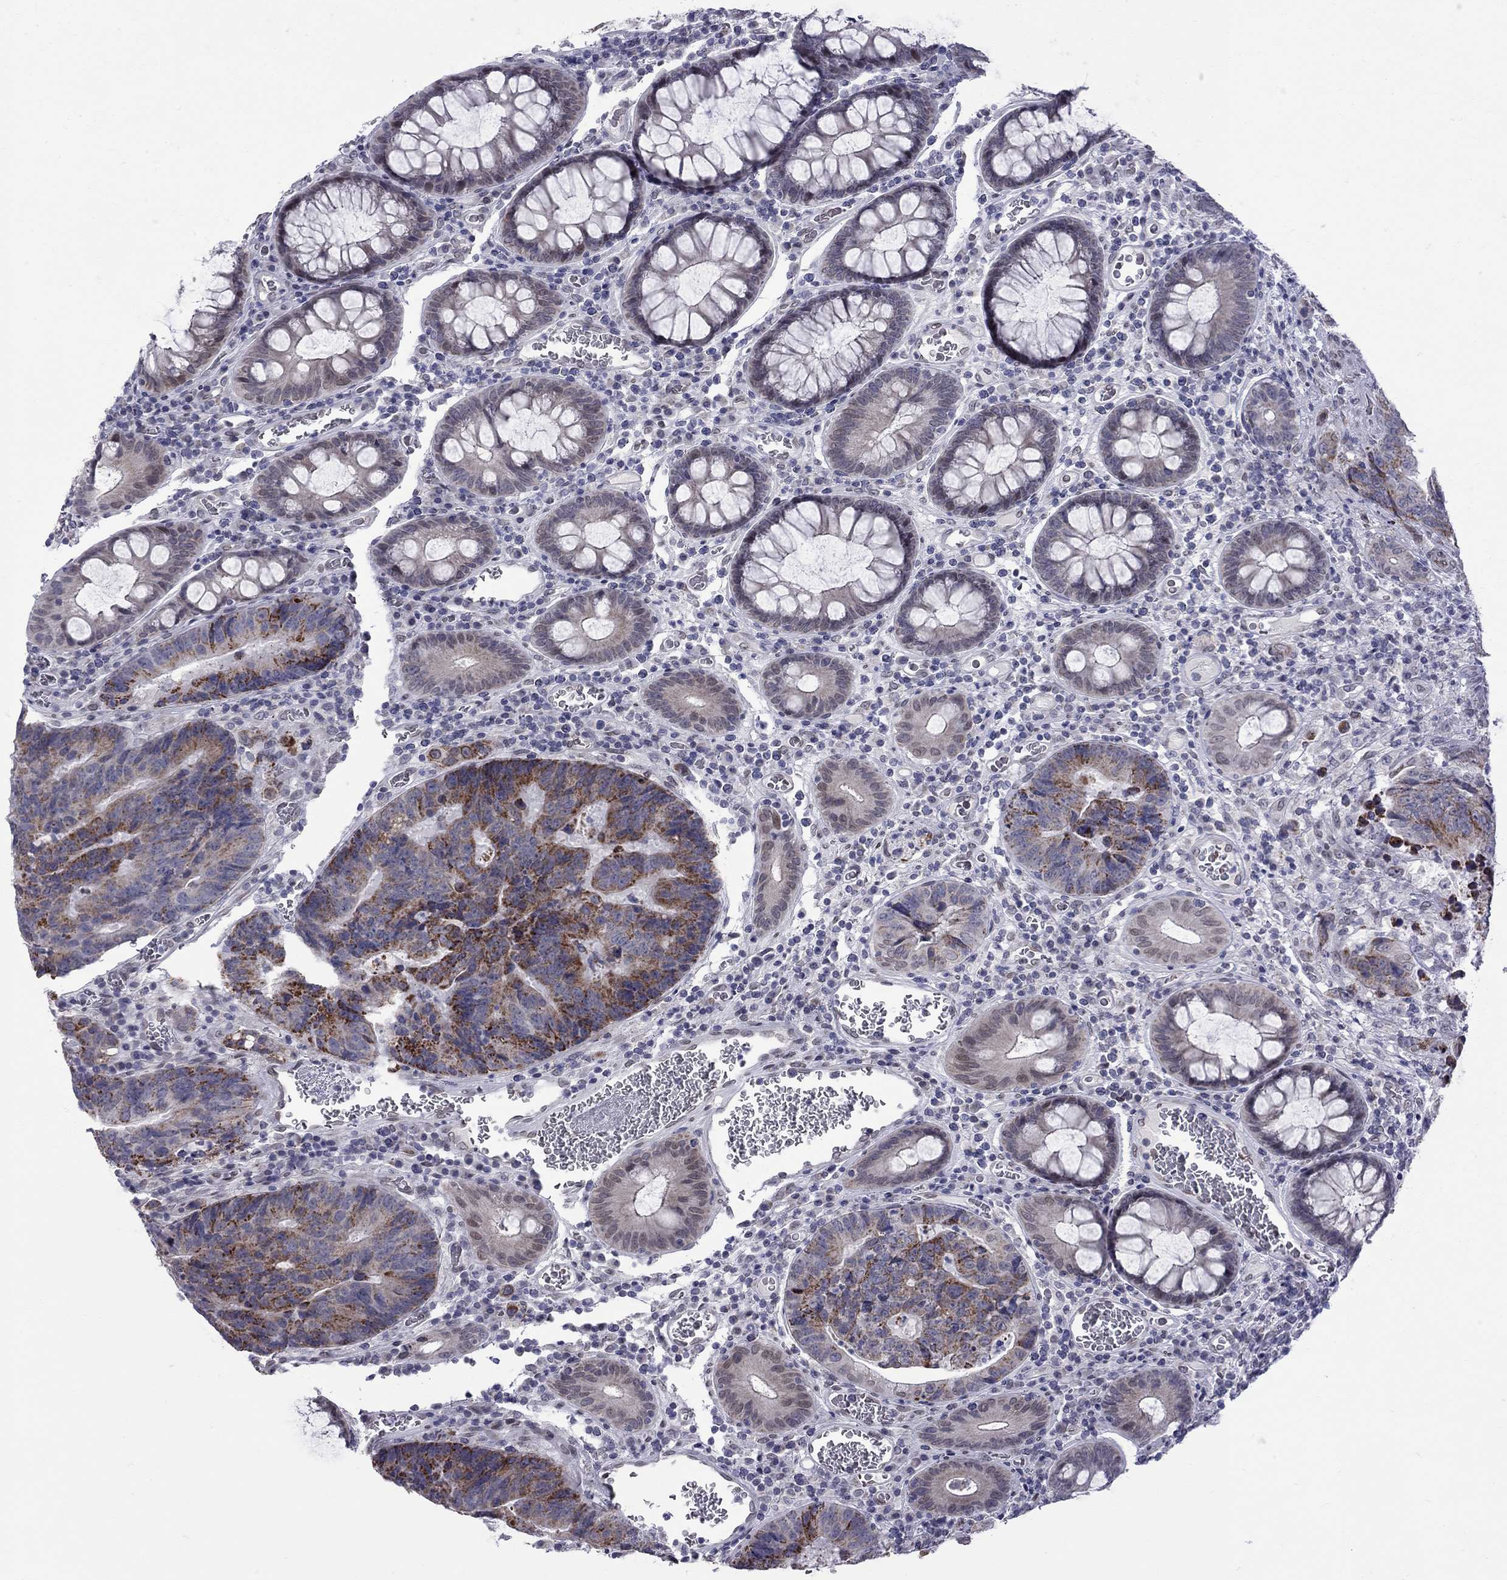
{"staining": {"intensity": "moderate", "quantity": "<25%", "location": "cytoplasmic/membranous"}, "tissue": "colorectal cancer", "cell_type": "Tumor cells", "image_type": "cancer", "snomed": [{"axis": "morphology", "description": "Adenocarcinoma, NOS"}, {"axis": "topography", "description": "Colon"}], "caption": "Approximately <25% of tumor cells in colorectal adenocarcinoma demonstrate moderate cytoplasmic/membranous protein staining as visualized by brown immunohistochemical staining.", "gene": "CLTCL1", "patient": {"sex": "female", "age": 48}}